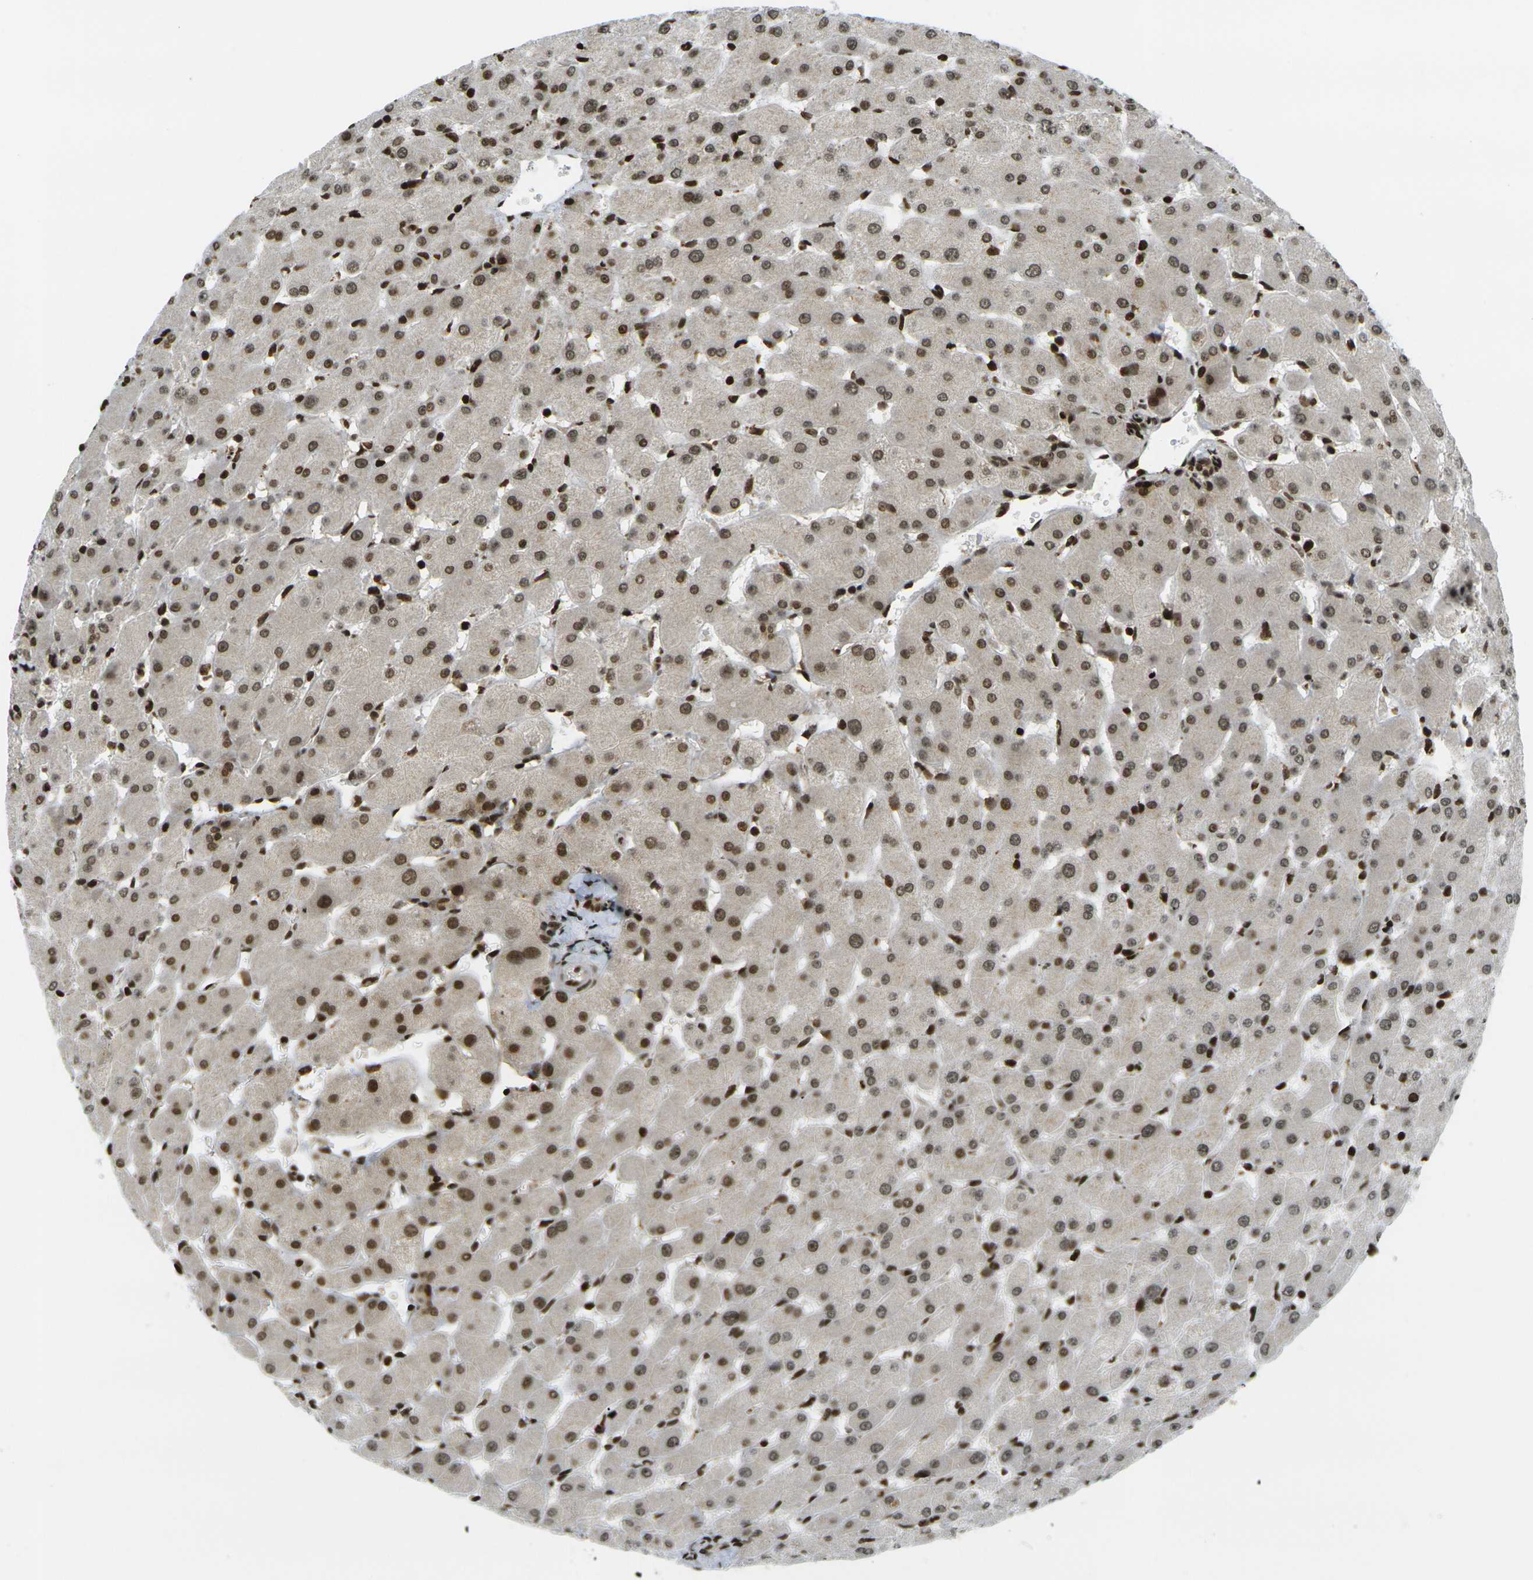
{"staining": {"intensity": "moderate", "quantity": ">75%", "location": "nuclear"}, "tissue": "liver", "cell_type": "Cholangiocytes", "image_type": "normal", "snomed": [{"axis": "morphology", "description": "Normal tissue, NOS"}, {"axis": "topography", "description": "Liver"}], "caption": "A medium amount of moderate nuclear positivity is present in approximately >75% of cholangiocytes in normal liver. The staining is performed using DAB (3,3'-diaminobenzidine) brown chromogen to label protein expression. The nuclei are counter-stained blue using hematoxylin.", "gene": "RUVBL2", "patient": {"sex": "female", "age": 63}}